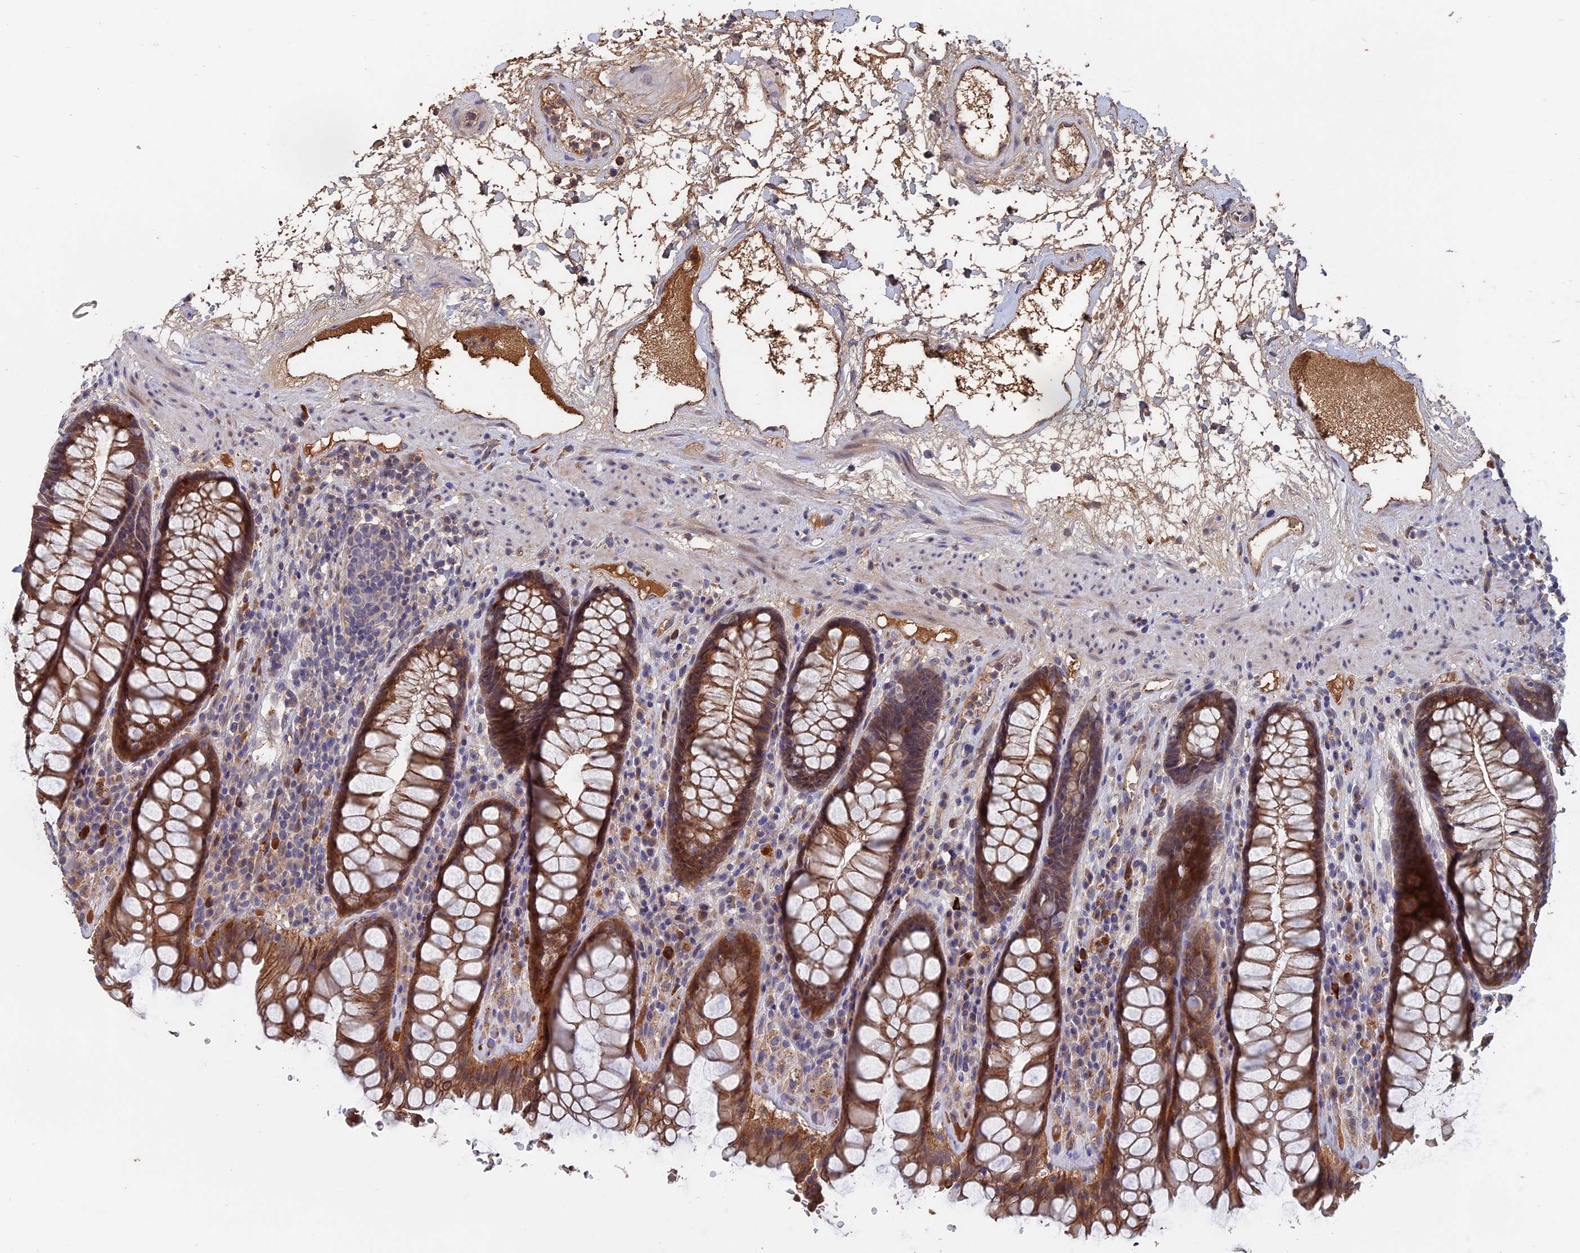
{"staining": {"intensity": "moderate", "quantity": ">75%", "location": "cytoplasmic/membranous"}, "tissue": "rectum", "cell_type": "Glandular cells", "image_type": "normal", "snomed": [{"axis": "morphology", "description": "Normal tissue, NOS"}, {"axis": "topography", "description": "Rectum"}], "caption": "Brown immunohistochemical staining in unremarkable human rectum displays moderate cytoplasmic/membranous expression in approximately >75% of glandular cells.", "gene": "SLC33A1", "patient": {"sex": "male", "age": 64}}